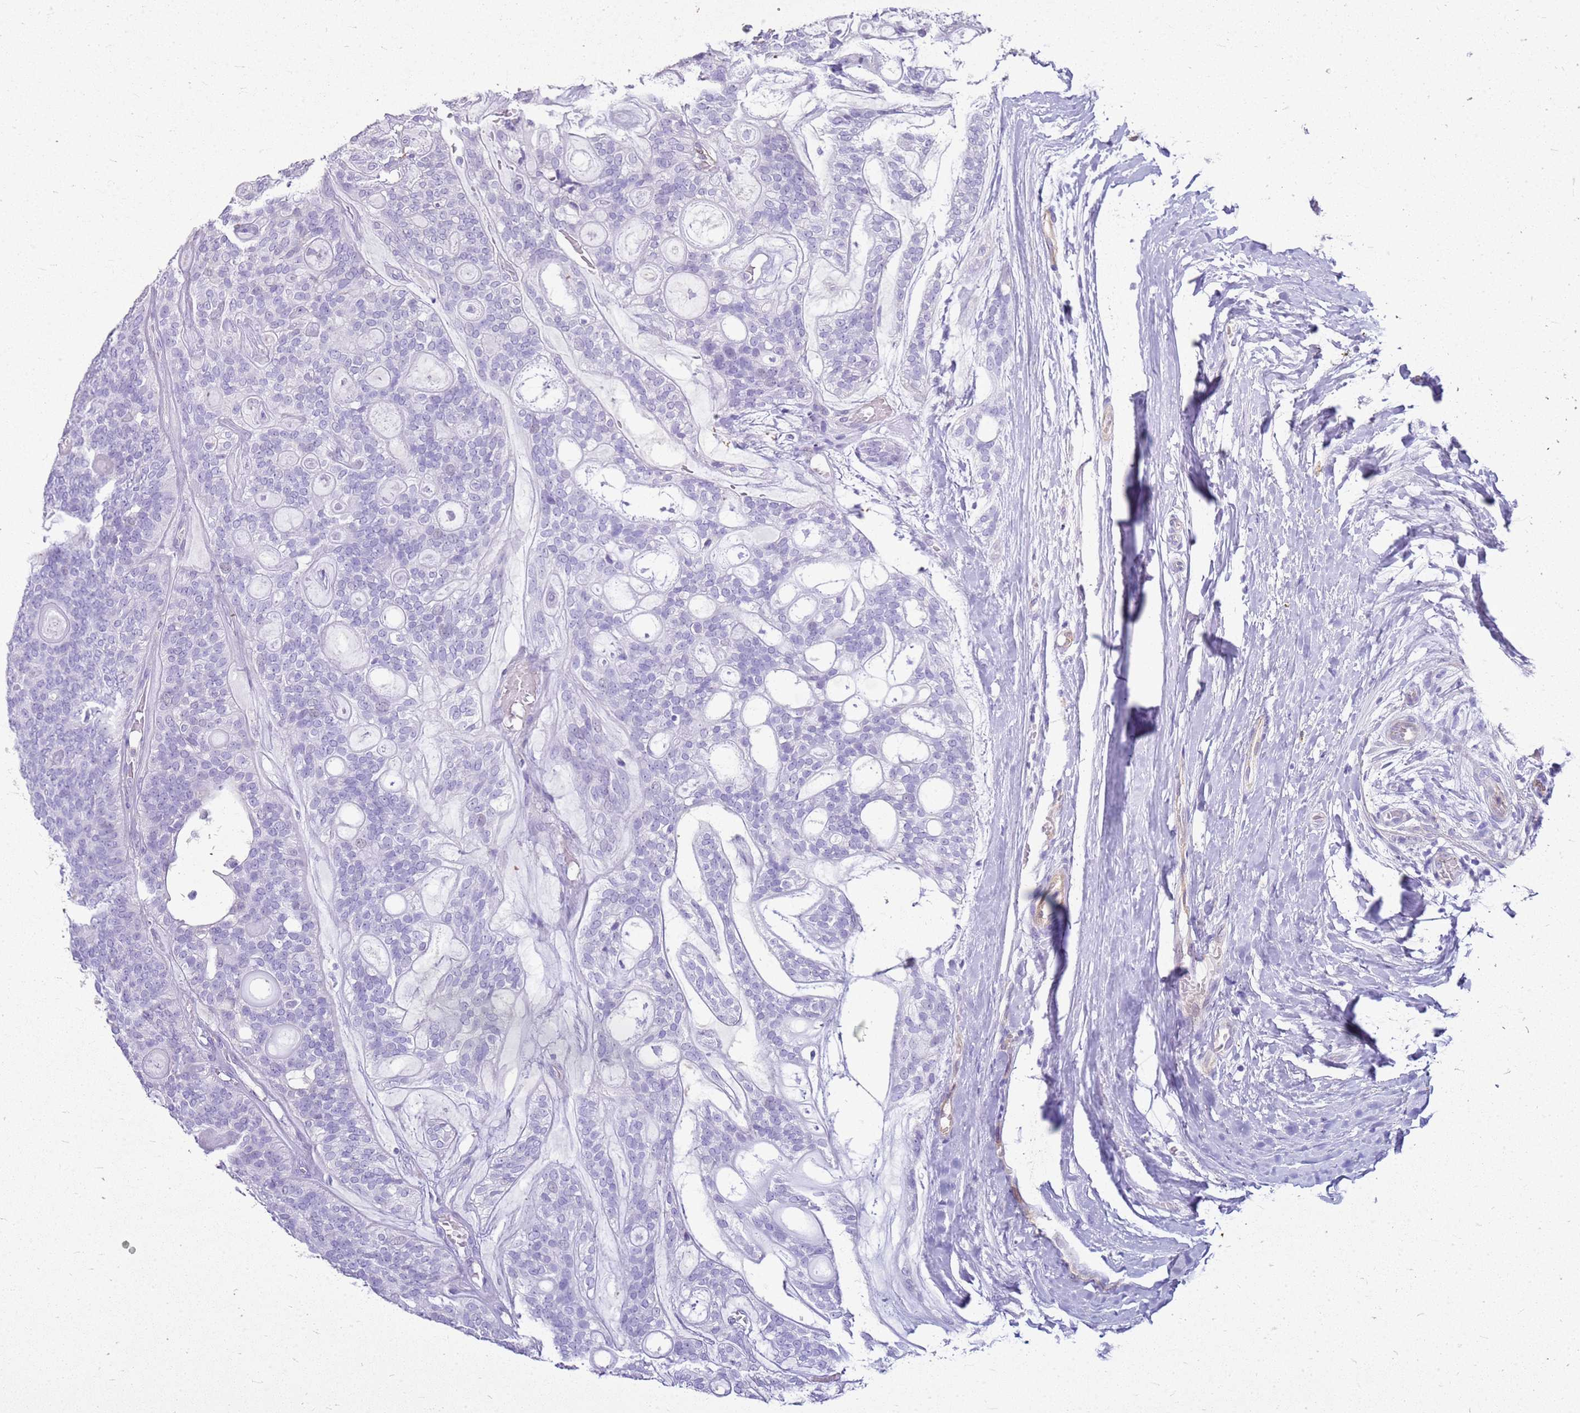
{"staining": {"intensity": "negative", "quantity": "none", "location": "none"}, "tissue": "head and neck cancer", "cell_type": "Tumor cells", "image_type": "cancer", "snomed": [{"axis": "morphology", "description": "Adenocarcinoma, NOS"}, {"axis": "topography", "description": "Head-Neck"}], "caption": "An image of head and neck cancer (adenocarcinoma) stained for a protein demonstrates no brown staining in tumor cells.", "gene": "SULT1E1", "patient": {"sex": "male", "age": 66}}